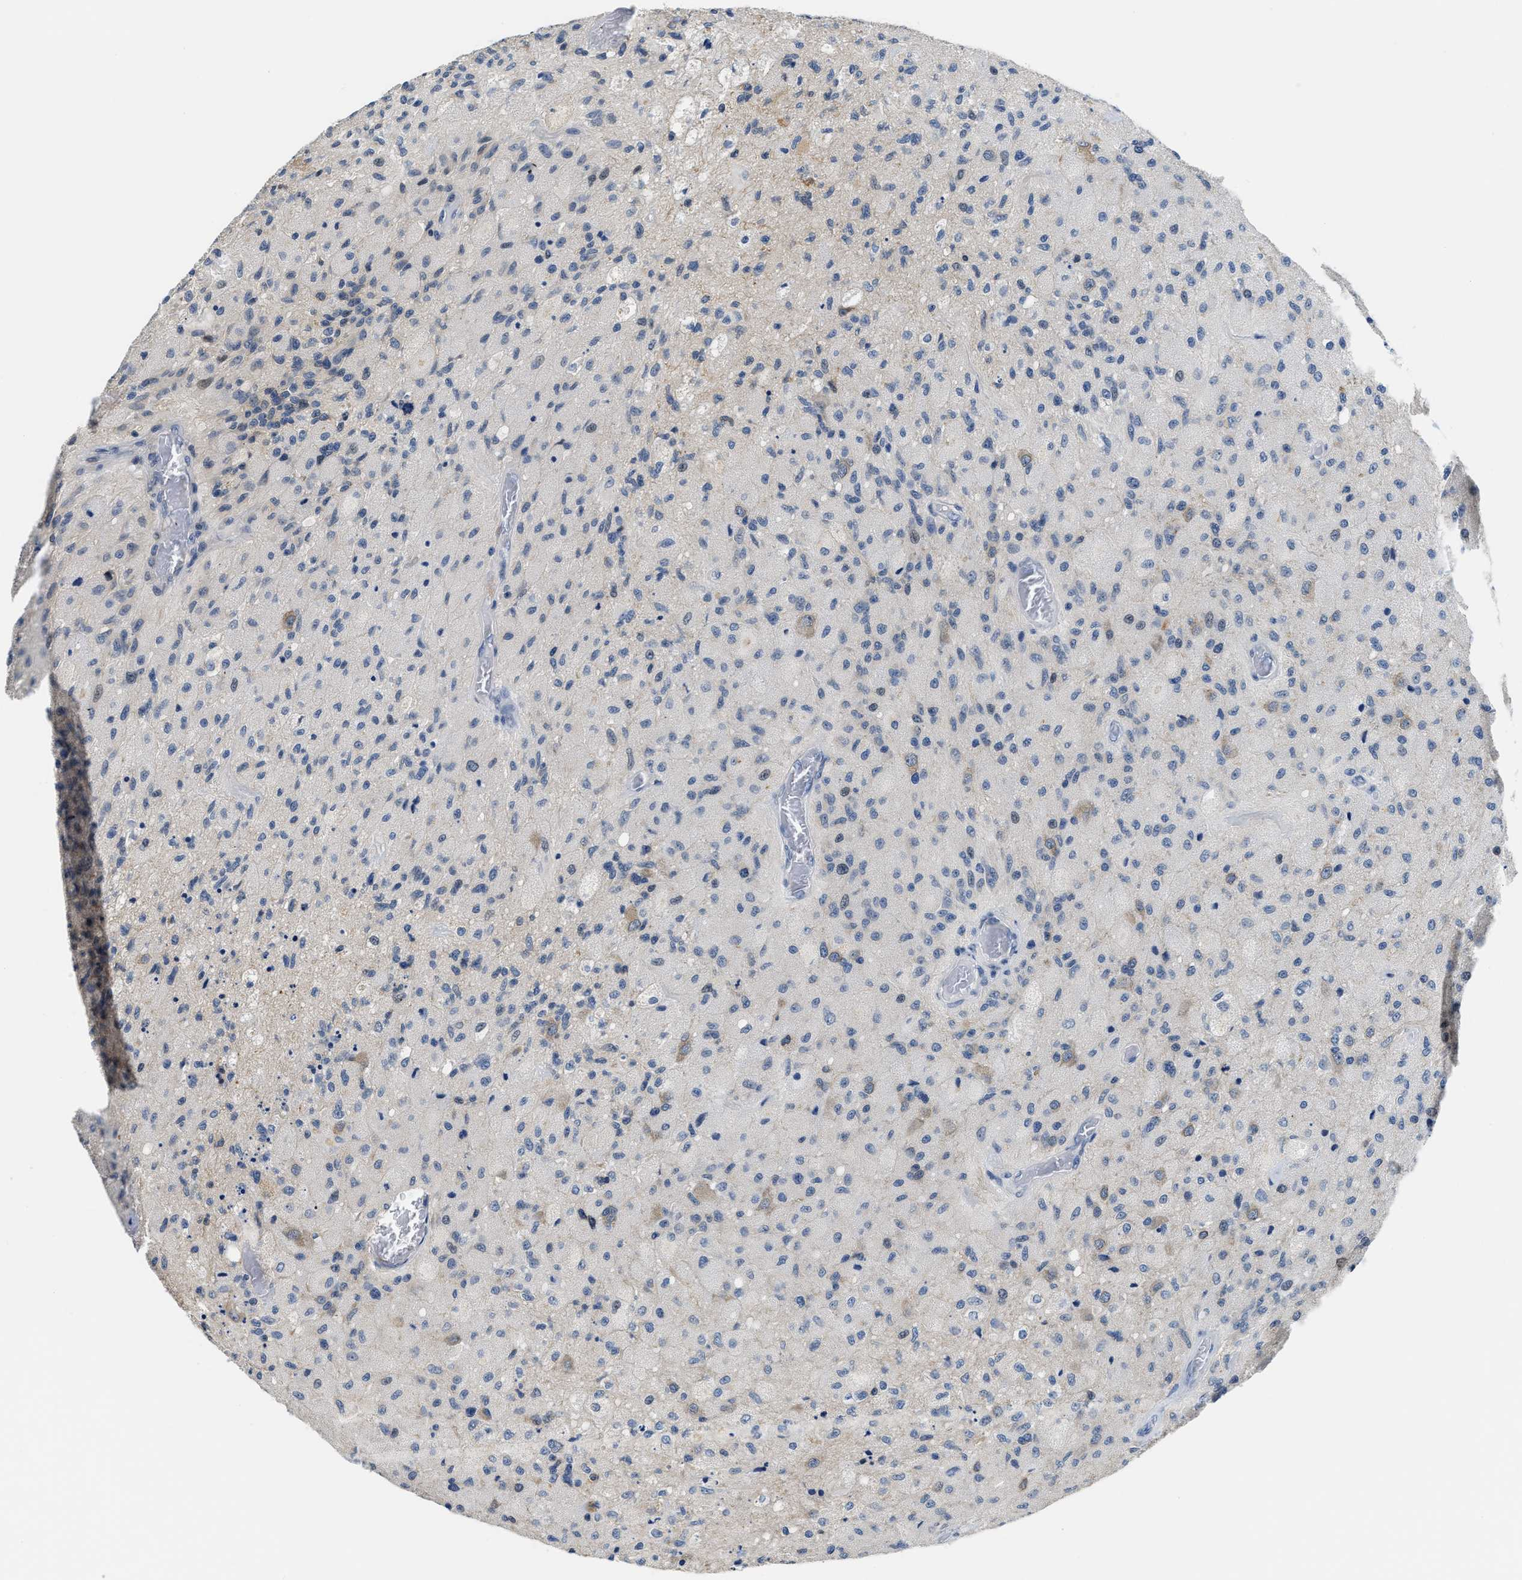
{"staining": {"intensity": "weak", "quantity": "<25%", "location": "cytoplasmic/membranous"}, "tissue": "glioma", "cell_type": "Tumor cells", "image_type": "cancer", "snomed": [{"axis": "morphology", "description": "Normal tissue, NOS"}, {"axis": "morphology", "description": "Glioma, malignant, High grade"}, {"axis": "topography", "description": "Cerebral cortex"}], "caption": "Photomicrograph shows no protein positivity in tumor cells of malignant high-grade glioma tissue. (DAB IHC with hematoxylin counter stain).", "gene": "CLGN", "patient": {"sex": "male", "age": 77}}